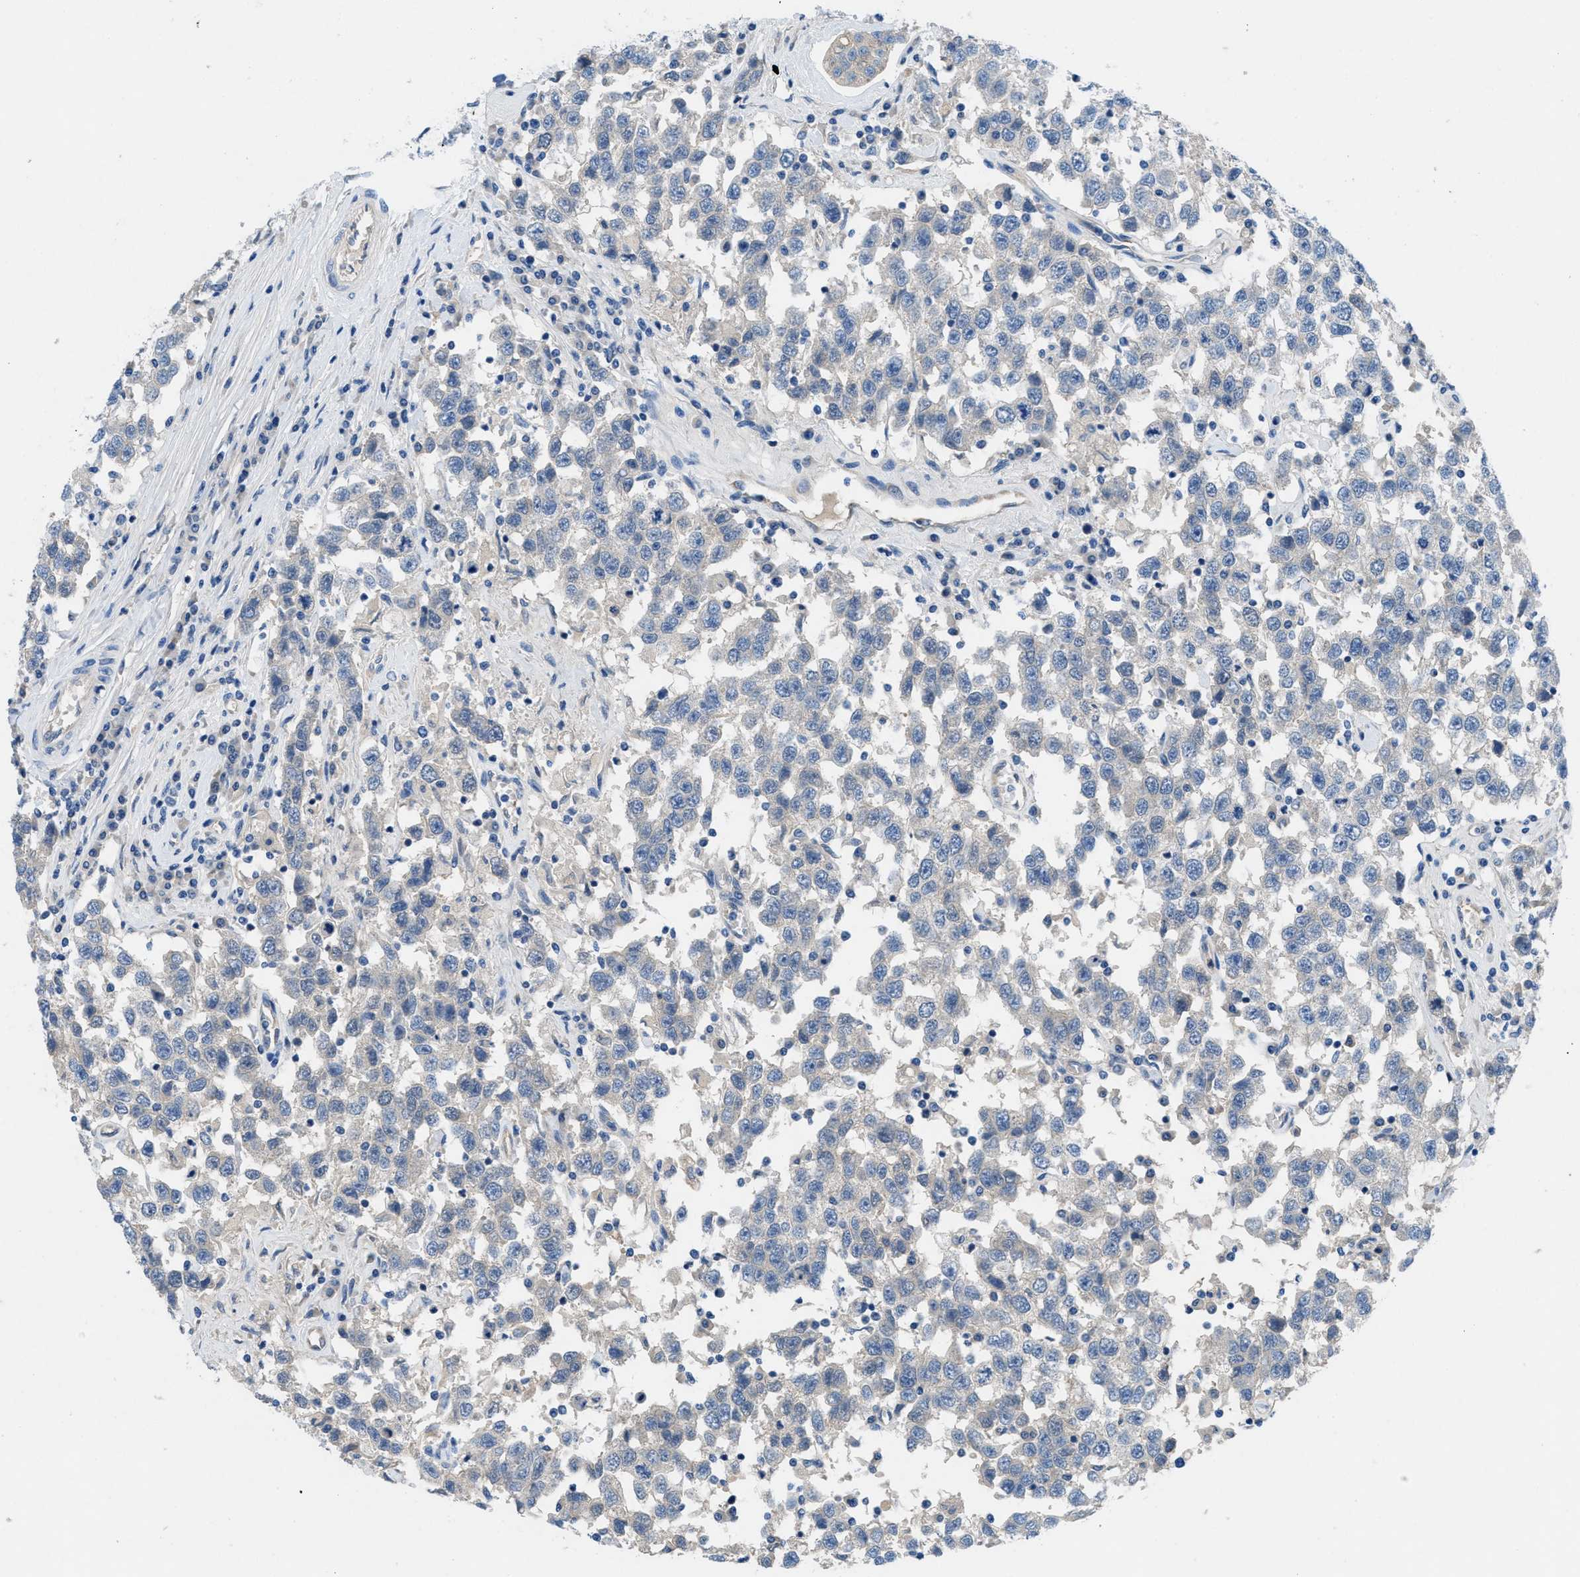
{"staining": {"intensity": "negative", "quantity": "none", "location": "none"}, "tissue": "testis cancer", "cell_type": "Tumor cells", "image_type": "cancer", "snomed": [{"axis": "morphology", "description": "Seminoma, NOS"}, {"axis": "topography", "description": "Testis"}], "caption": "The image reveals no staining of tumor cells in testis cancer (seminoma).", "gene": "PGR", "patient": {"sex": "male", "age": 41}}